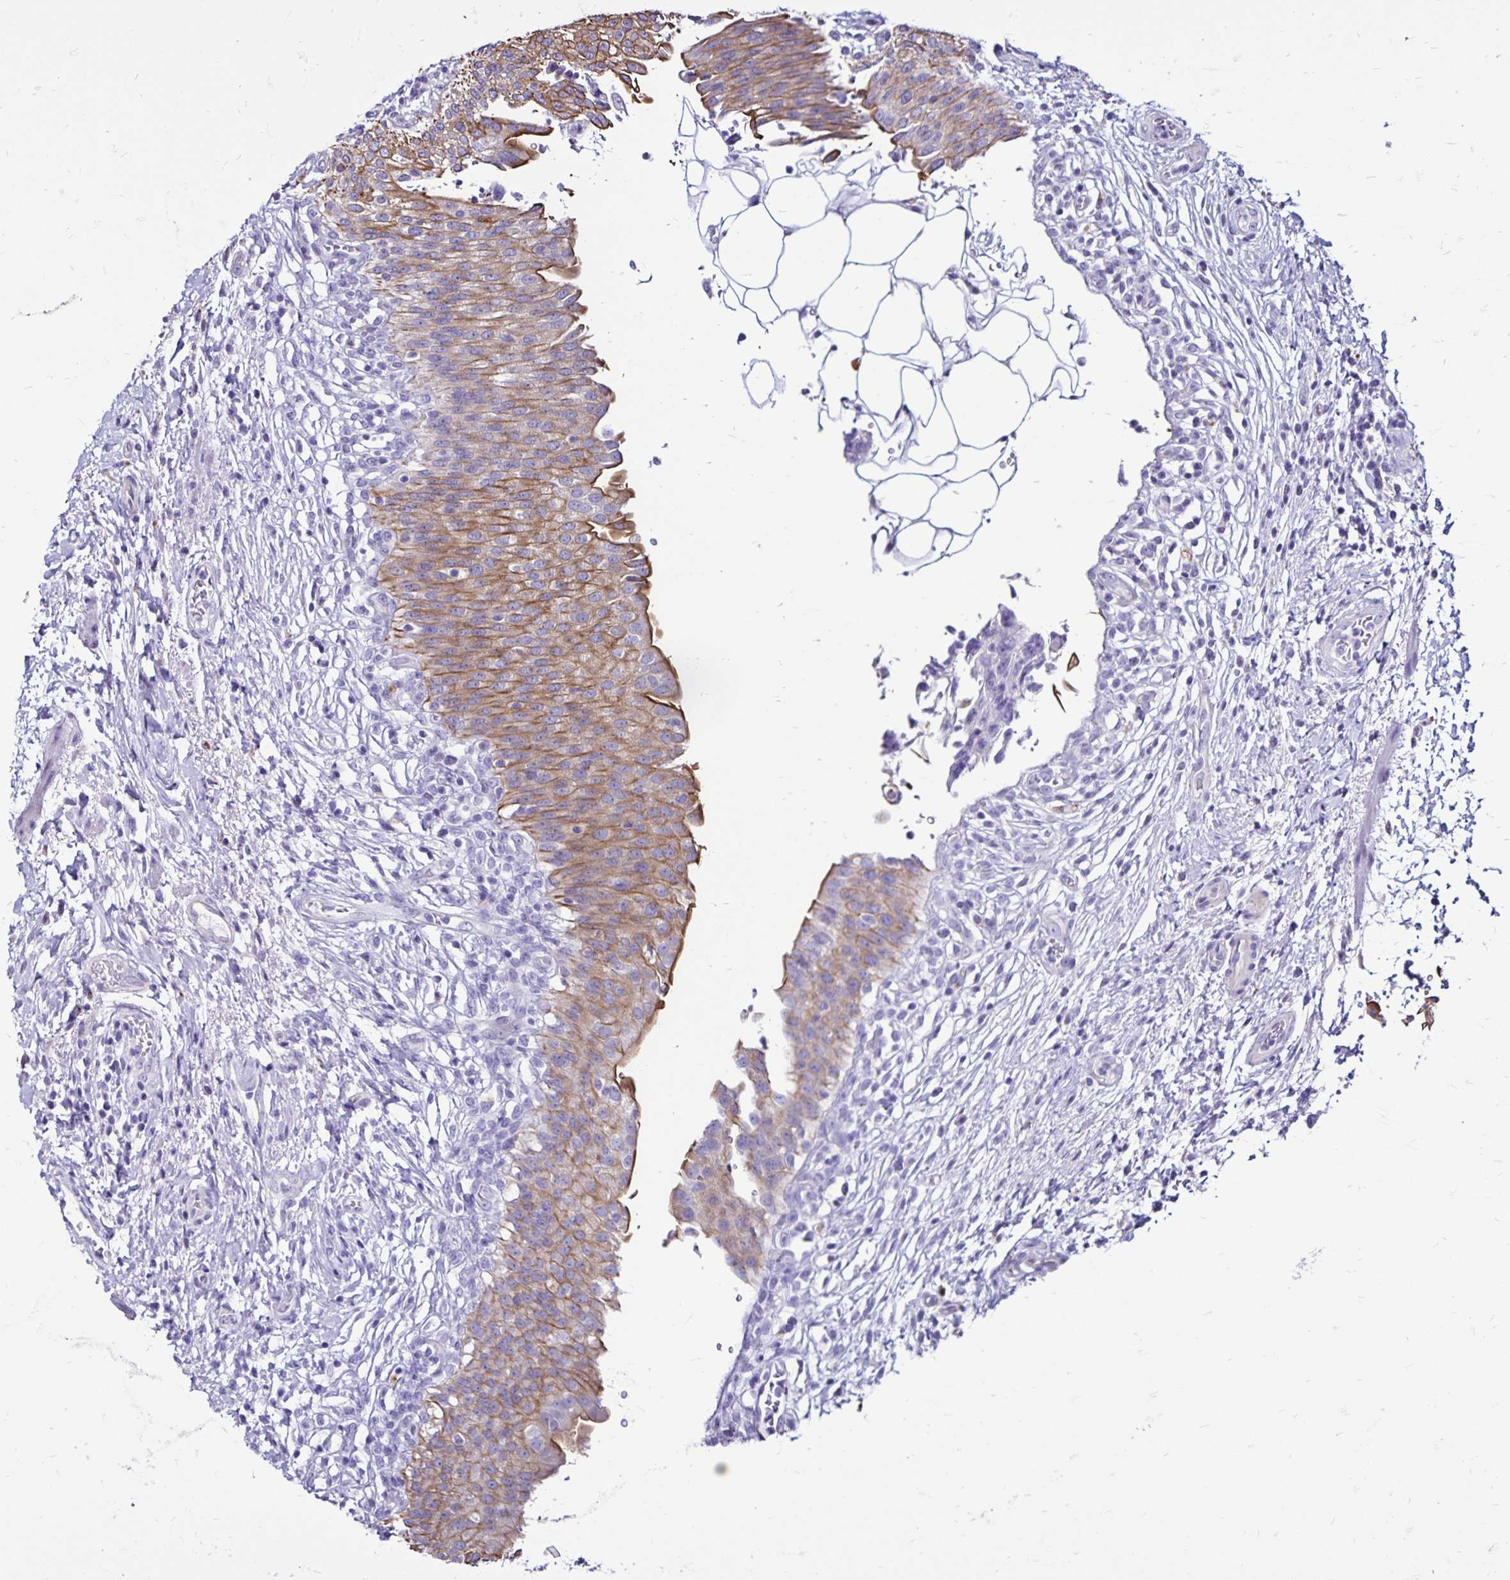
{"staining": {"intensity": "moderate", "quantity": "25%-75%", "location": "cytoplasmic/membranous"}, "tissue": "urinary bladder", "cell_type": "Urothelial cells", "image_type": "normal", "snomed": [{"axis": "morphology", "description": "Normal tissue, NOS"}, {"axis": "topography", "description": "Urinary bladder"}, {"axis": "topography", "description": "Peripheral nerve tissue"}], "caption": "DAB (3,3'-diaminobenzidine) immunohistochemical staining of normal urinary bladder exhibits moderate cytoplasmic/membranous protein expression in approximately 25%-75% of urothelial cells. The protein of interest is shown in brown color, while the nuclei are stained blue.", "gene": "EVPL", "patient": {"sex": "female", "age": 60}}